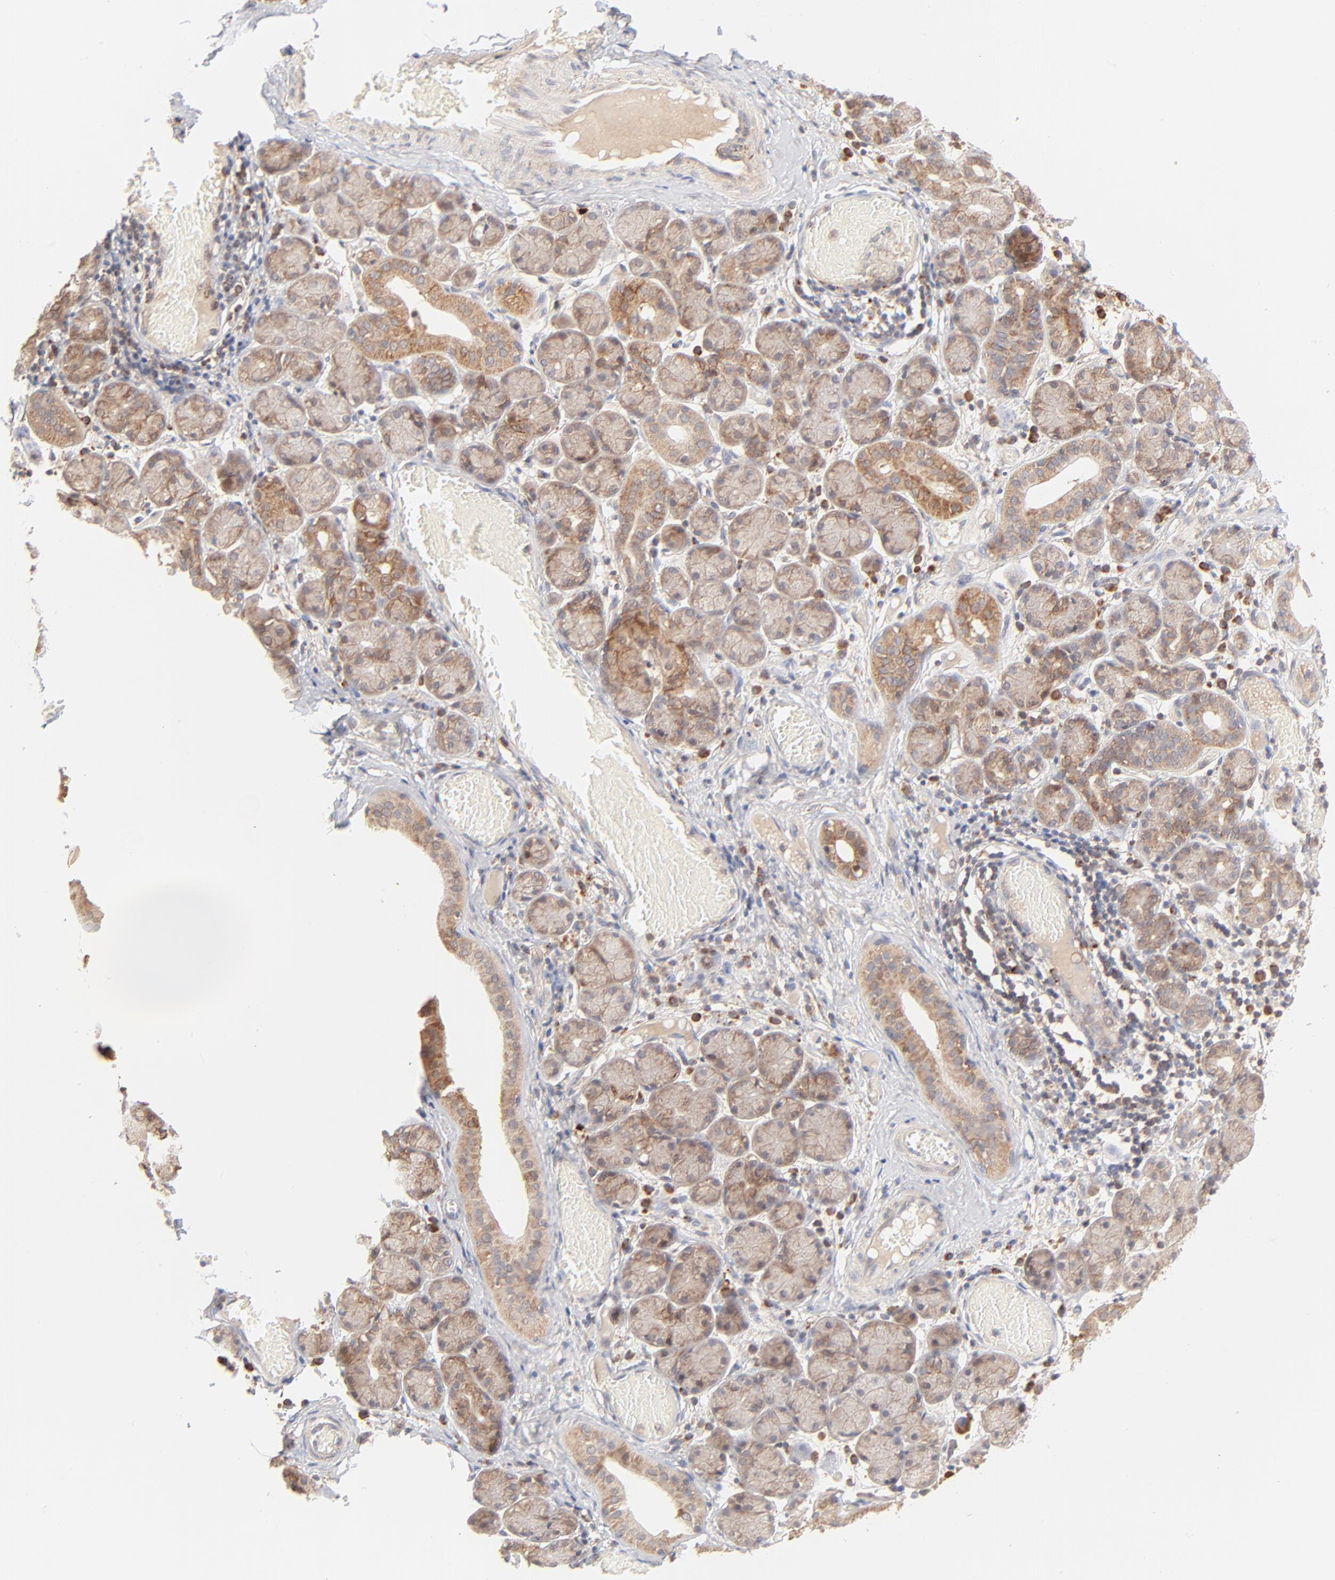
{"staining": {"intensity": "moderate", "quantity": ">75%", "location": "cytoplasmic/membranous"}, "tissue": "salivary gland", "cell_type": "Glandular cells", "image_type": "normal", "snomed": [{"axis": "morphology", "description": "Normal tissue, NOS"}, {"axis": "topography", "description": "Salivary gland"}], "caption": "Immunohistochemical staining of benign human salivary gland demonstrates medium levels of moderate cytoplasmic/membranous positivity in about >75% of glandular cells. (Brightfield microscopy of DAB IHC at high magnification).", "gene": "CSPG4", "patient": {"sex": "female", "age": 24}}